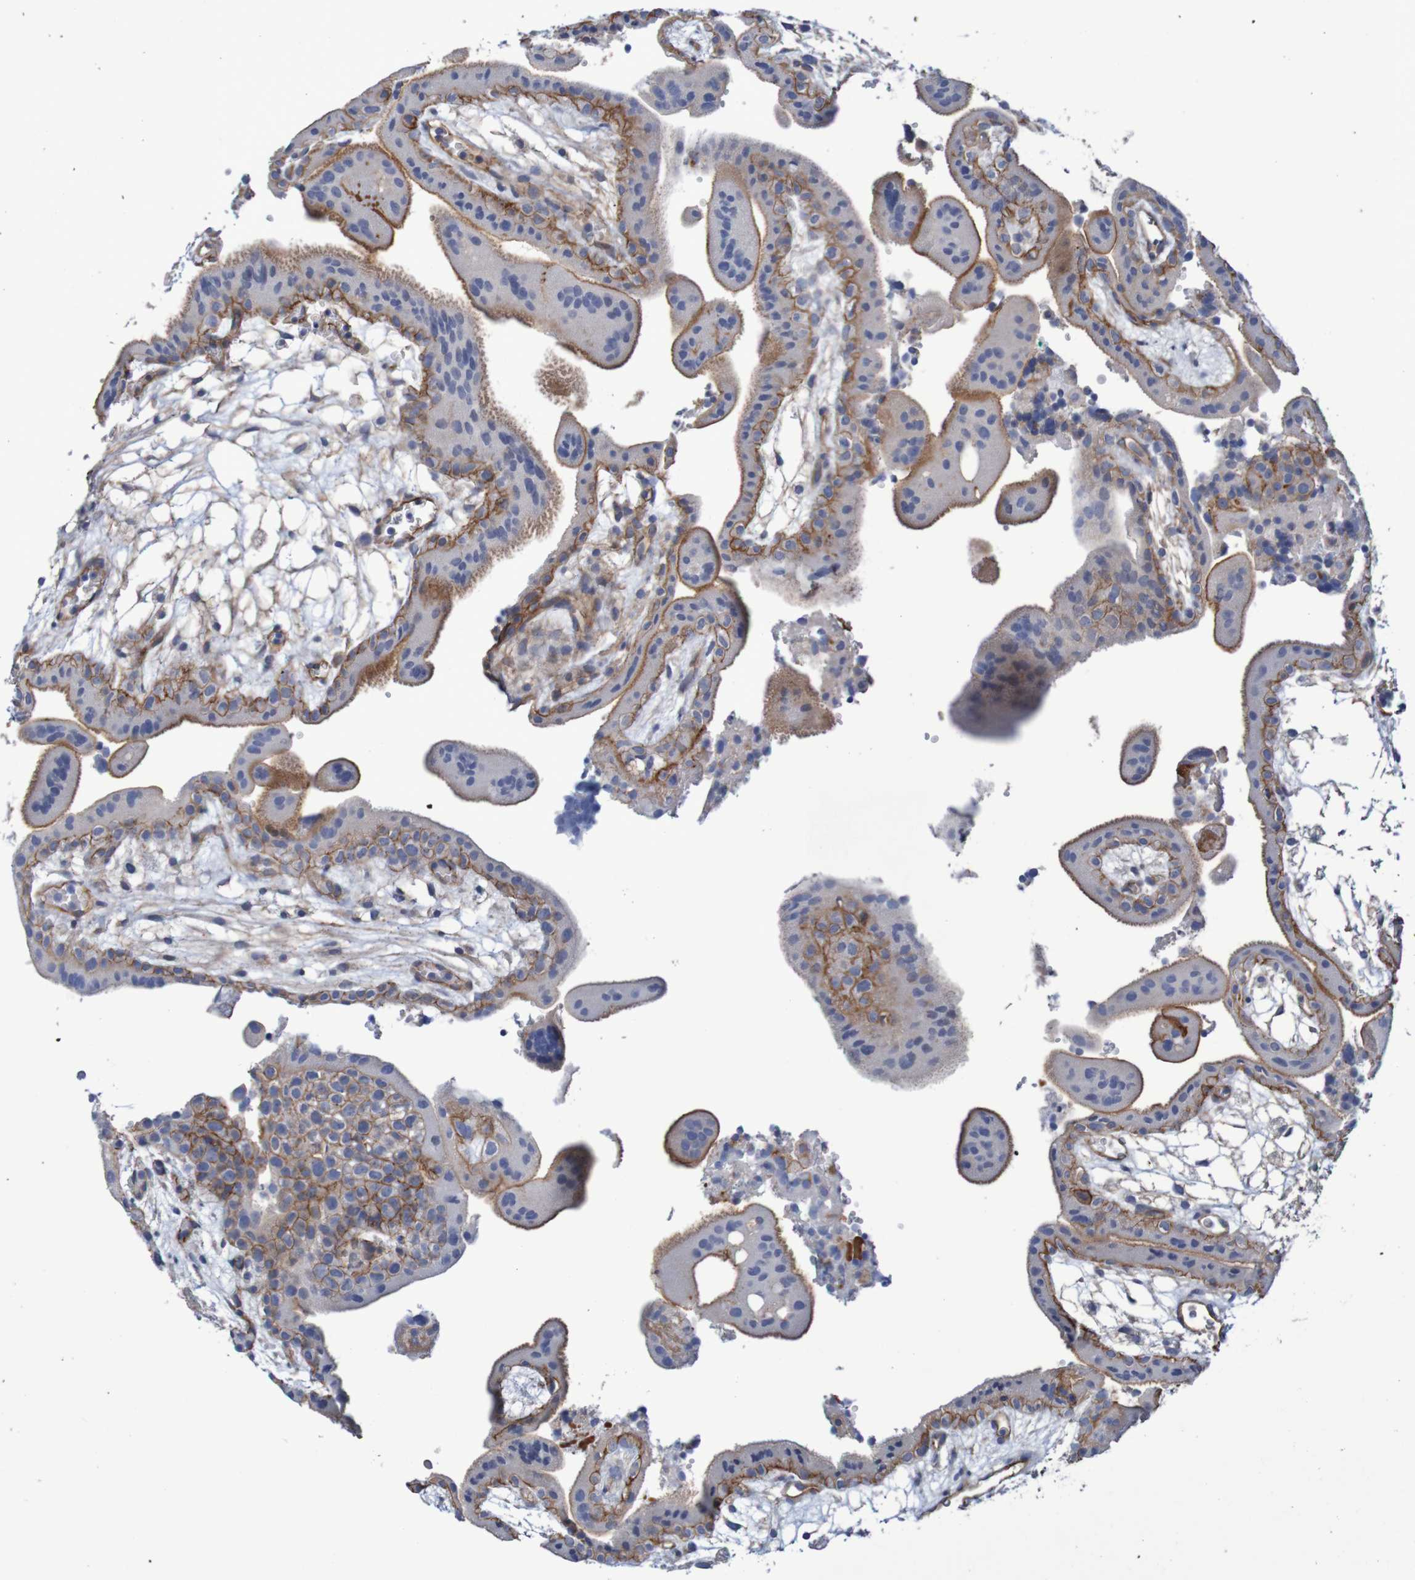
{"staining": {"intensity": "moderate", "quantity": ">75%", "location": "cytoplasmic/membranous"}, "tissue": "placenta", "cell_type": "Decidual cells", "image_type": "normal", "snomed": [{"axis": "morphology", "description": "Normal tissue, NOS"}, {"axis": "topography", "description": "Placenta"}], "caption": "Immunohistochemical staining of unremarkable human placenta shows >75% levels of moderate cytoplasmic/membranous protein expression in approximately >75% of decidual cells. Using DAB (brown) and hematoxylin (blue) stains, captured at high magnification using brightfield microscopy.", "gene": "NECTIN2", "patient": {"sex": "female", "age": 18}}